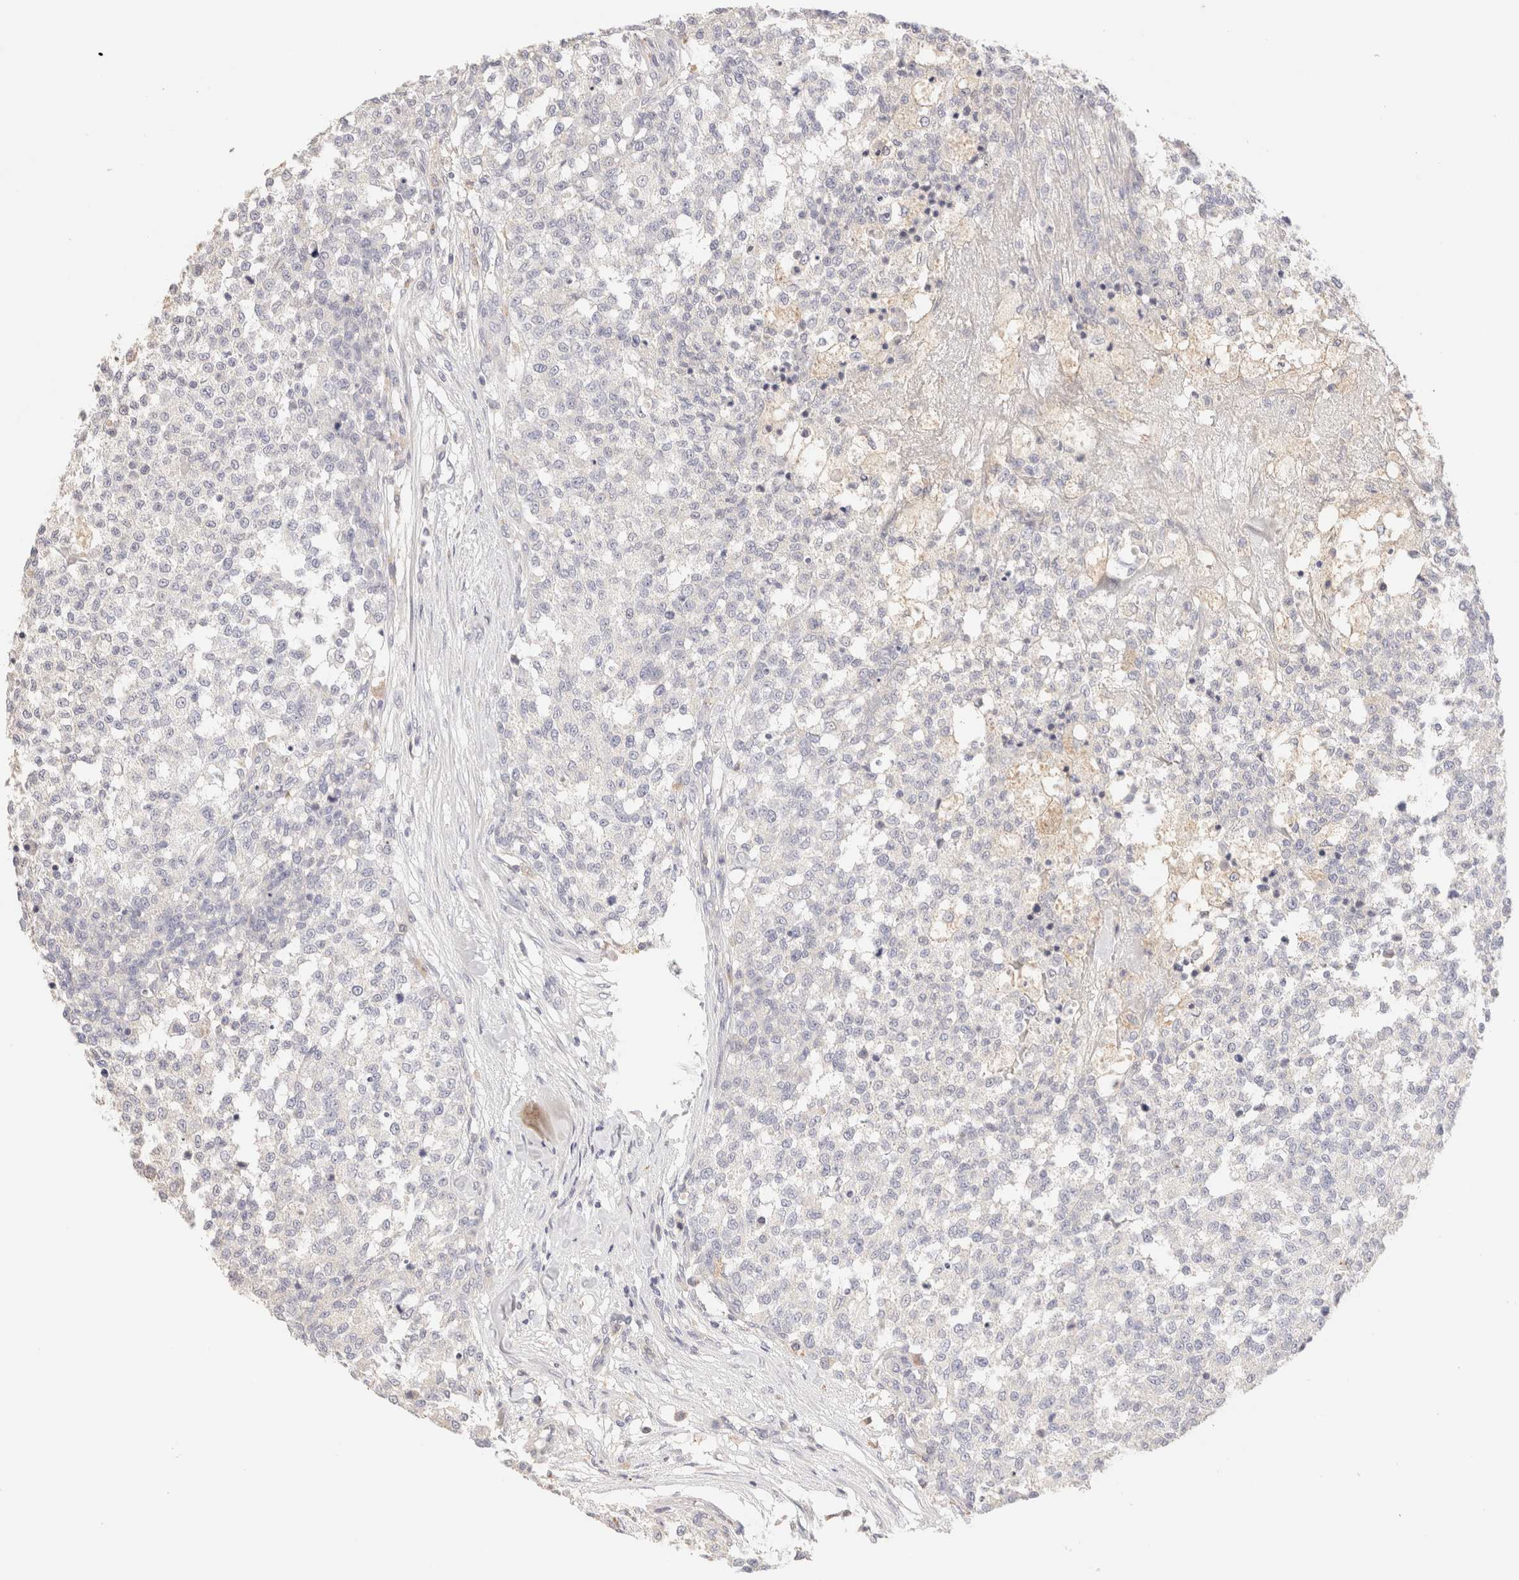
{"staining": {"intensity": "negative", "quantity": "none", "location": "none"}, "tissue": "testis cancer", "cell_type": "Tumor cells", "image_type": "cancer", "snomed": [{"axis": "morphology", "description": "Seminoma, NOS"}, {"axis": "topography", "description": "Testis"}], "caption": "DAB immunohistochemical staining of human testis cancer (seminoma) demonstrates no significant positivity in tumor cells.", "gene": "SCGB2A2", "patient": {"sex": "male", "age": 59}}